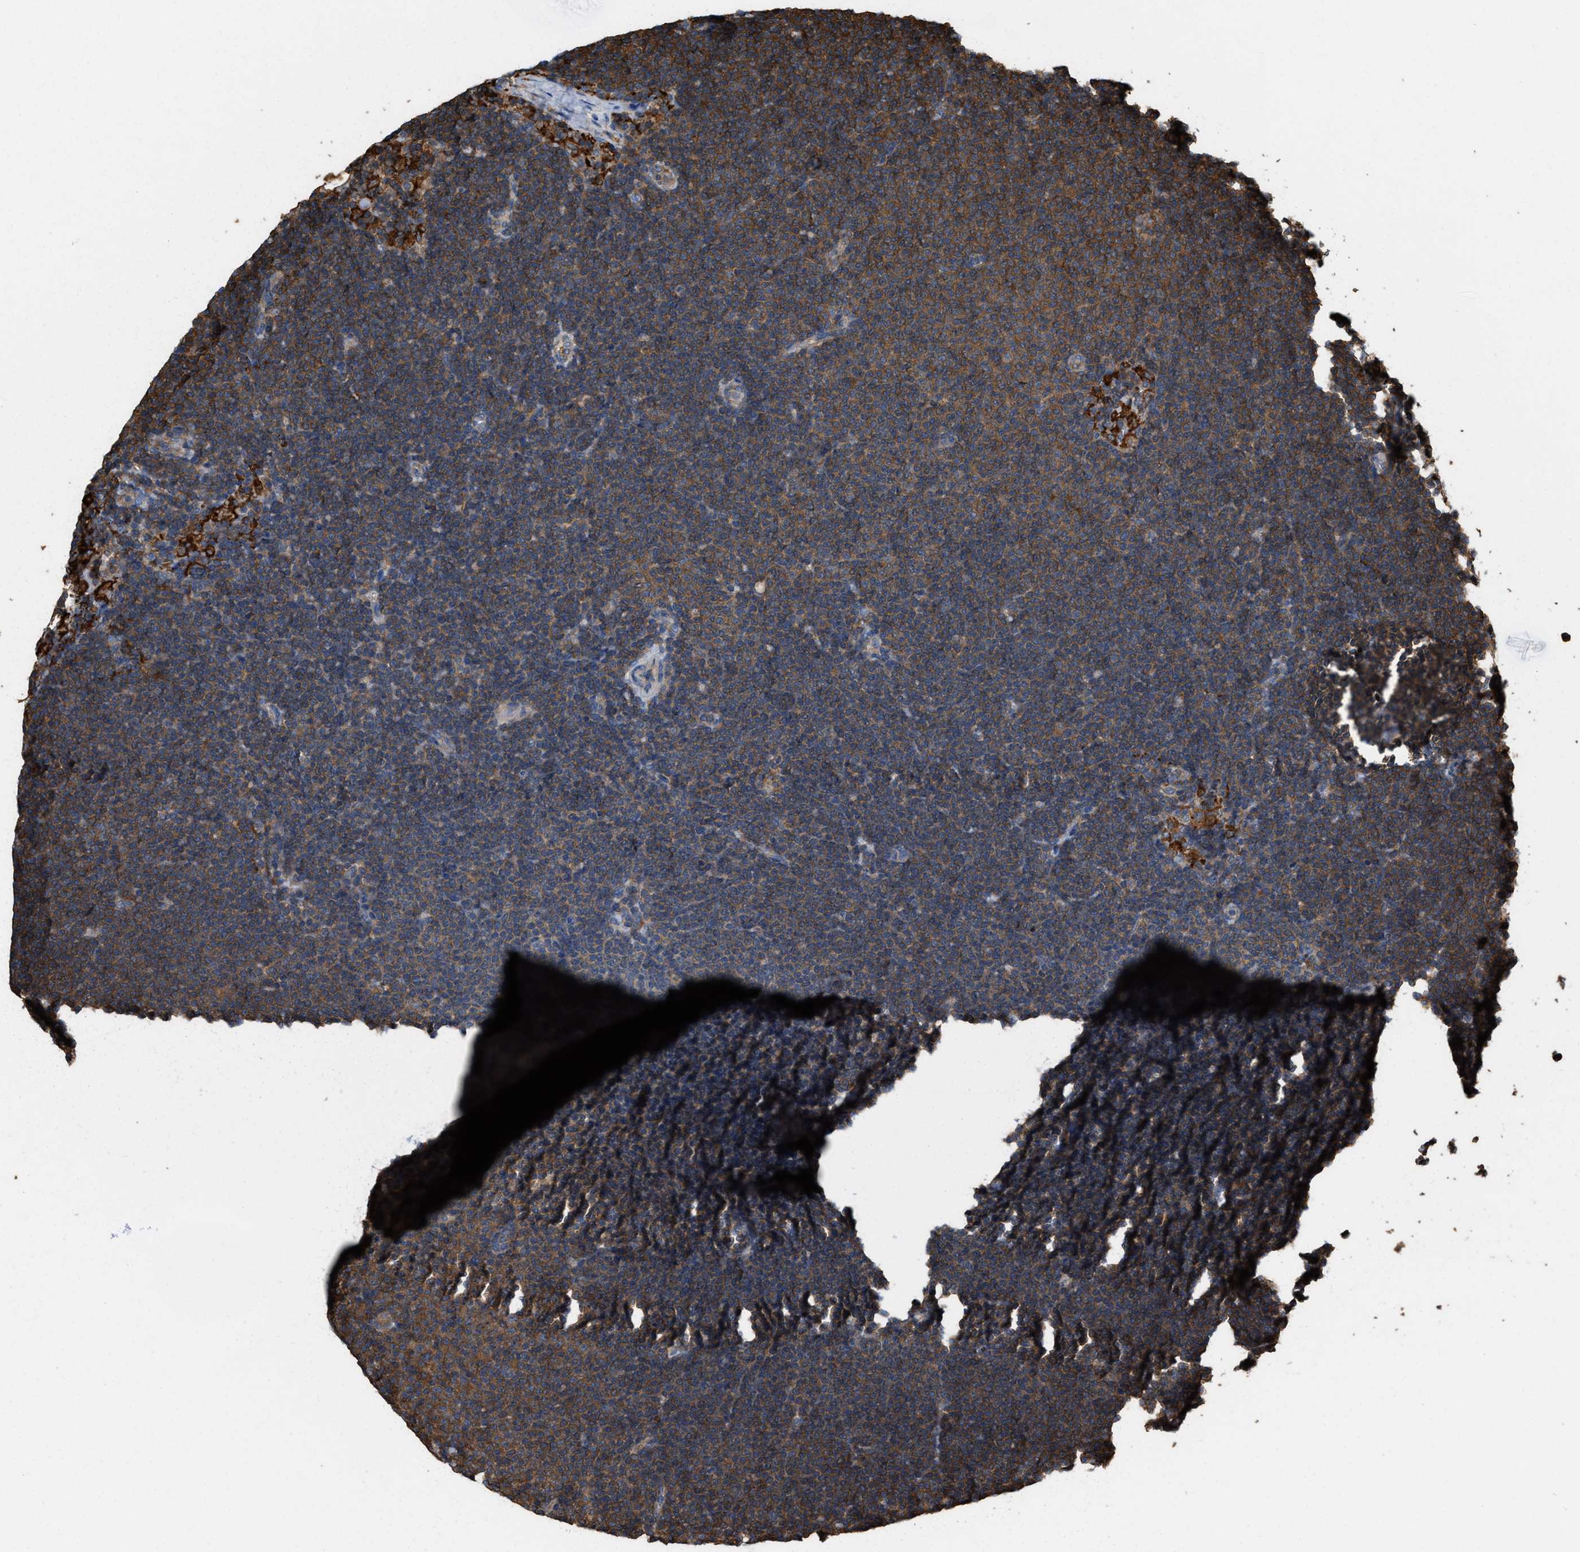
{"staining": {"intensity": "moderate", "quantity": ">75%", "location": "cytoplasmic/membranous"}, "tissue": "lymphoma", "cell_type": "Tumor cells", "image_type": "cancer", "snomed": [{"axis": "morphology", "description": "Malignant lymphoma, non-Hodgkin's type, Low grade"}, {"axis": "topography", "description": "Lymph node"}], "caption": "IHC photomicrograph of neoplastic tissue: human malignant lymphoma, non-Hodgkin's type (low-grade) stained using immunohistochemistry demonstrates medium levels of moderate protein expression localized specifically in the cytoplasmic/membranous of tumor cells, appearing as a cytoplasmic/membranous brown color.", "gene": "ATIC", "patient": {"sex": "female", "age": 53}}